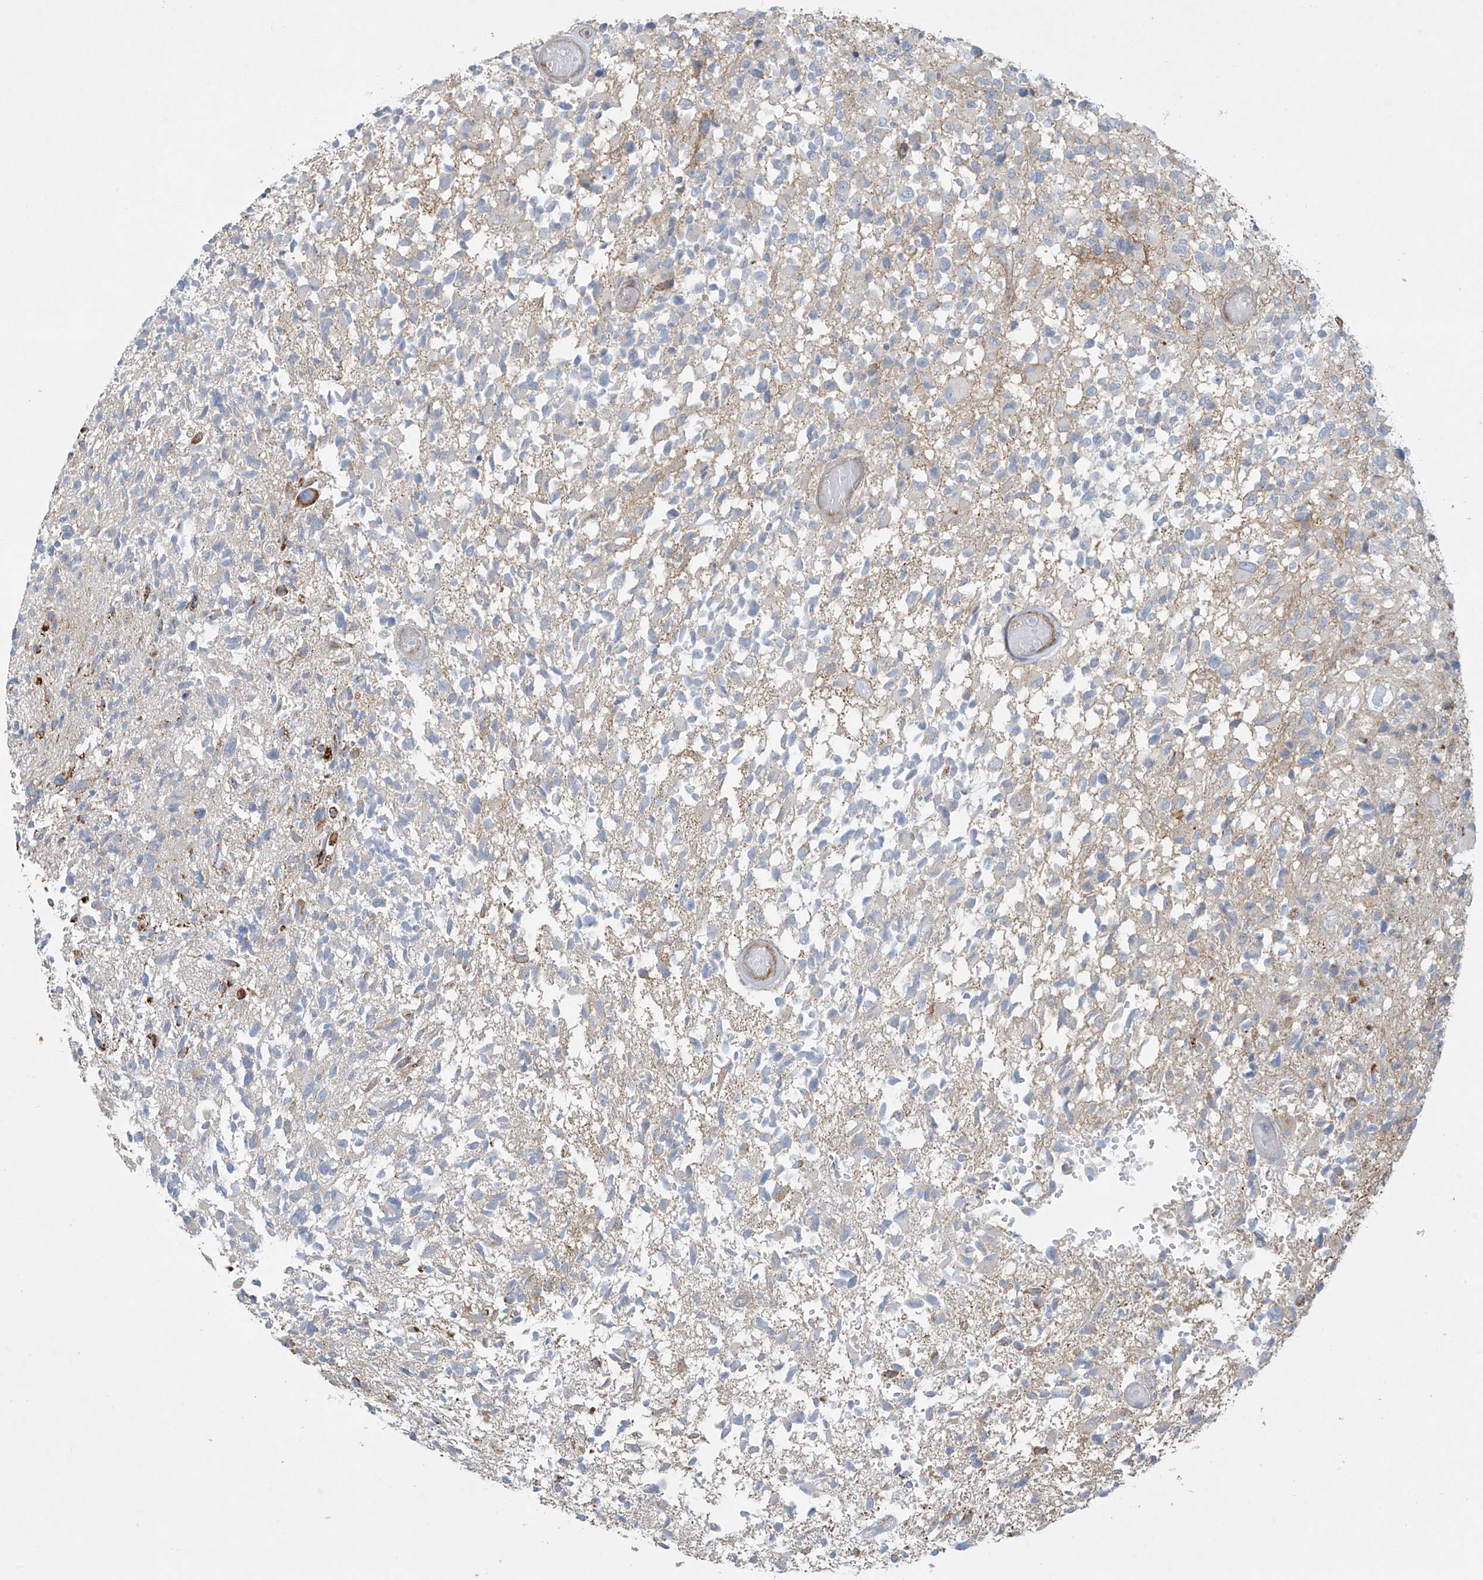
{"staining": {"intensity": "negative", "quantity": "none", "location": "none"}, "tissue": "glioma", "cell_type": "Tumor cells", "image_type": "cancer", "snomed": [{"axis": "morphology", "description": "Glioma, malignant, High grade"}, {"axis": "morphology", "description": "Glioblastoma, NOS"}, {"axis": "topography", "description": "Brain"}], "caption": "Tumor cells show no significant protein expression in glioma. Brightfield microscopy of immunohistochemistry (IHC) stained with DAB (3,3'-diaminobenzidine) (brown) and hematoxylin (blue), captured at high magnification.", "gene": "VAMP5", "patient": {"sex": "male", "age": 60}}